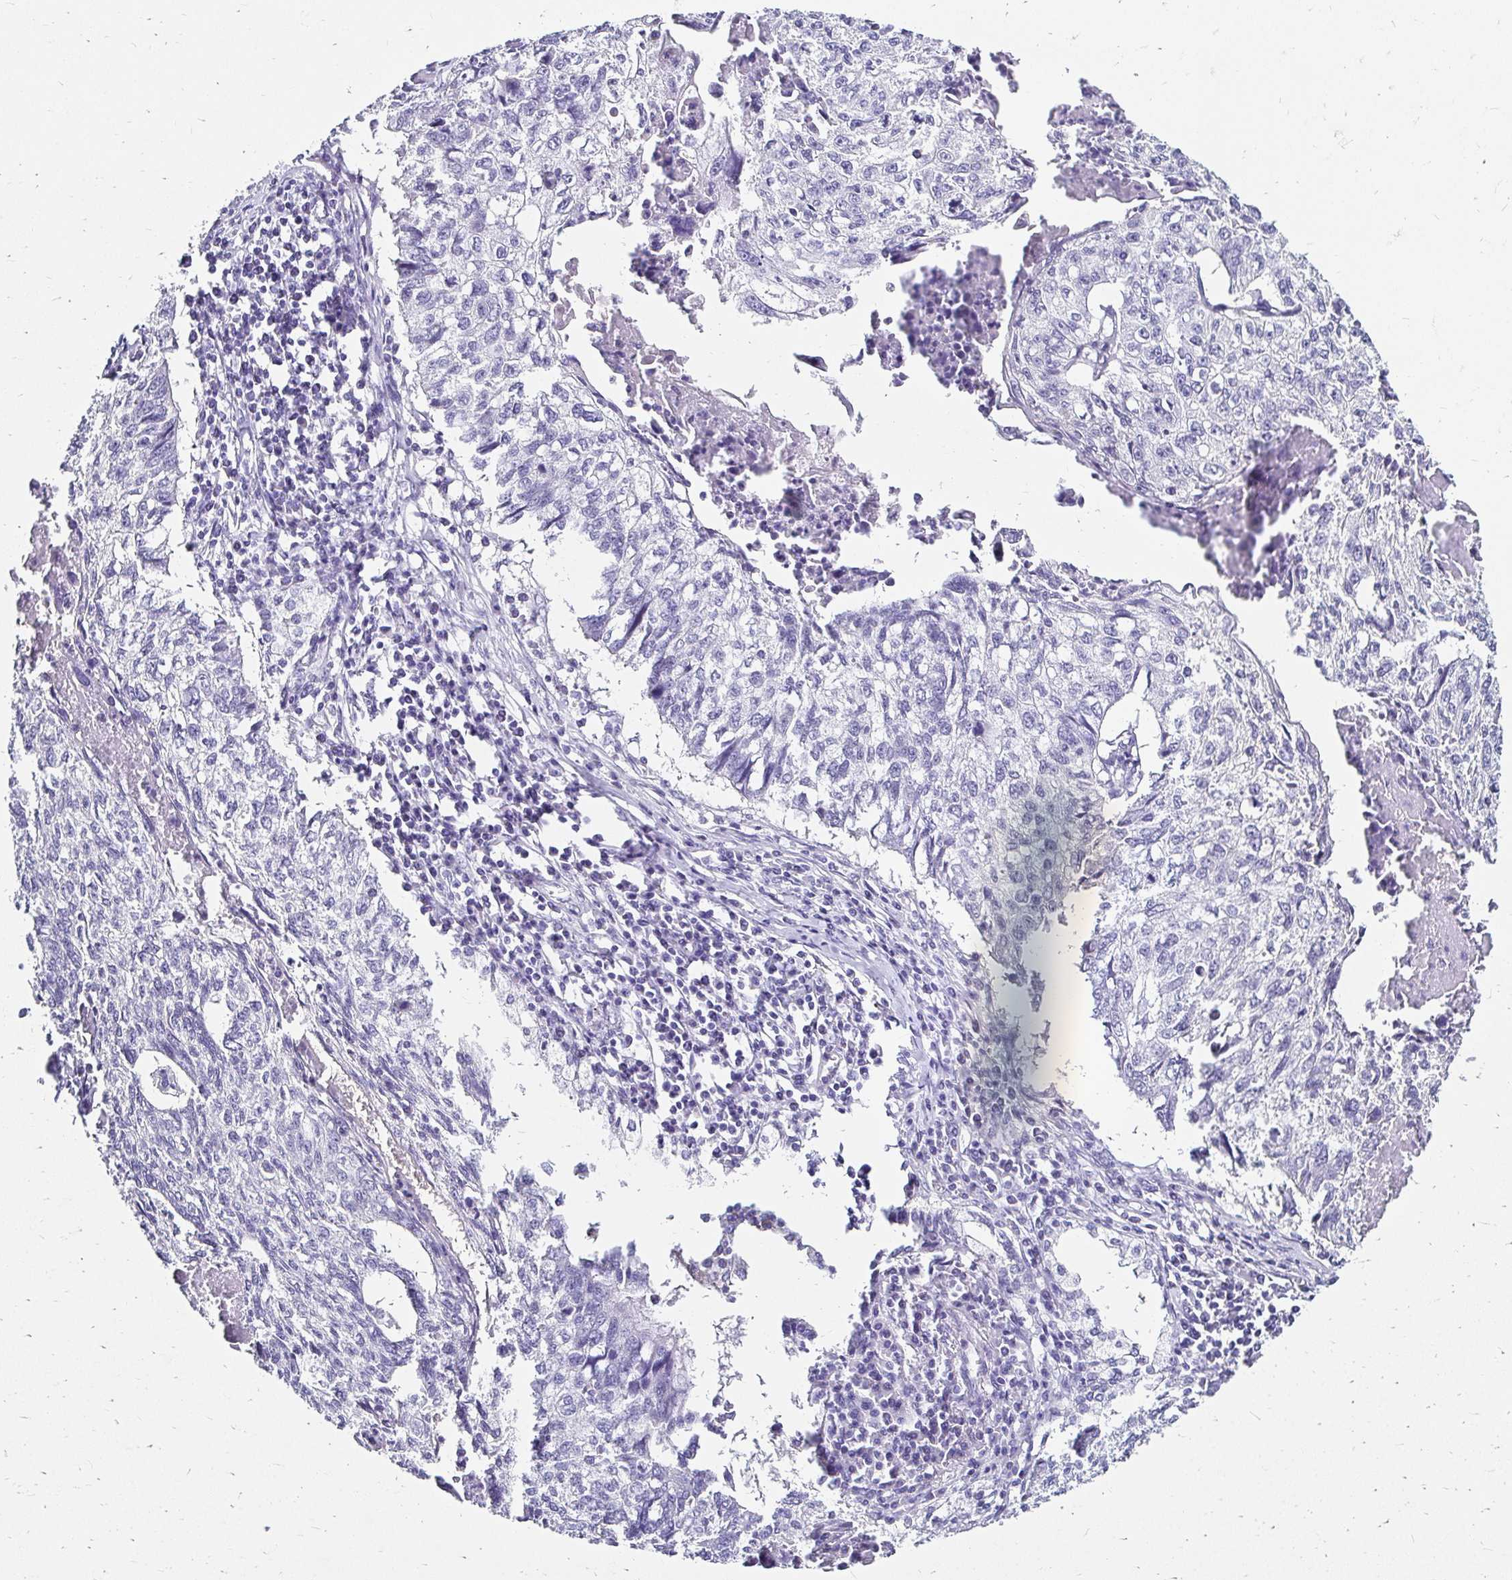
{"staining": {"intensity": "negative", "quantity": "none", "location": "none"}, "tissue": "lung cancer", "cell_type": "Tumor cells", "image_type": "cancer", "snomed": [{"axis": "morphology", "description": "Normal morphology"}, {"axis": "morphology", "description": "Aneuploidy"}, {"axis": "morphology", "description": "Squamous cell carcinoma, NOS"}, {"axis": "topography", "description": "Lymph node"}, {"axis": "topography", "description": "Lung"}], "caption": "Tumor cells show no significant staining in lung aneuploidy.", "gene": "SCG3", "patient": {"sex": "female", "age": 76}}